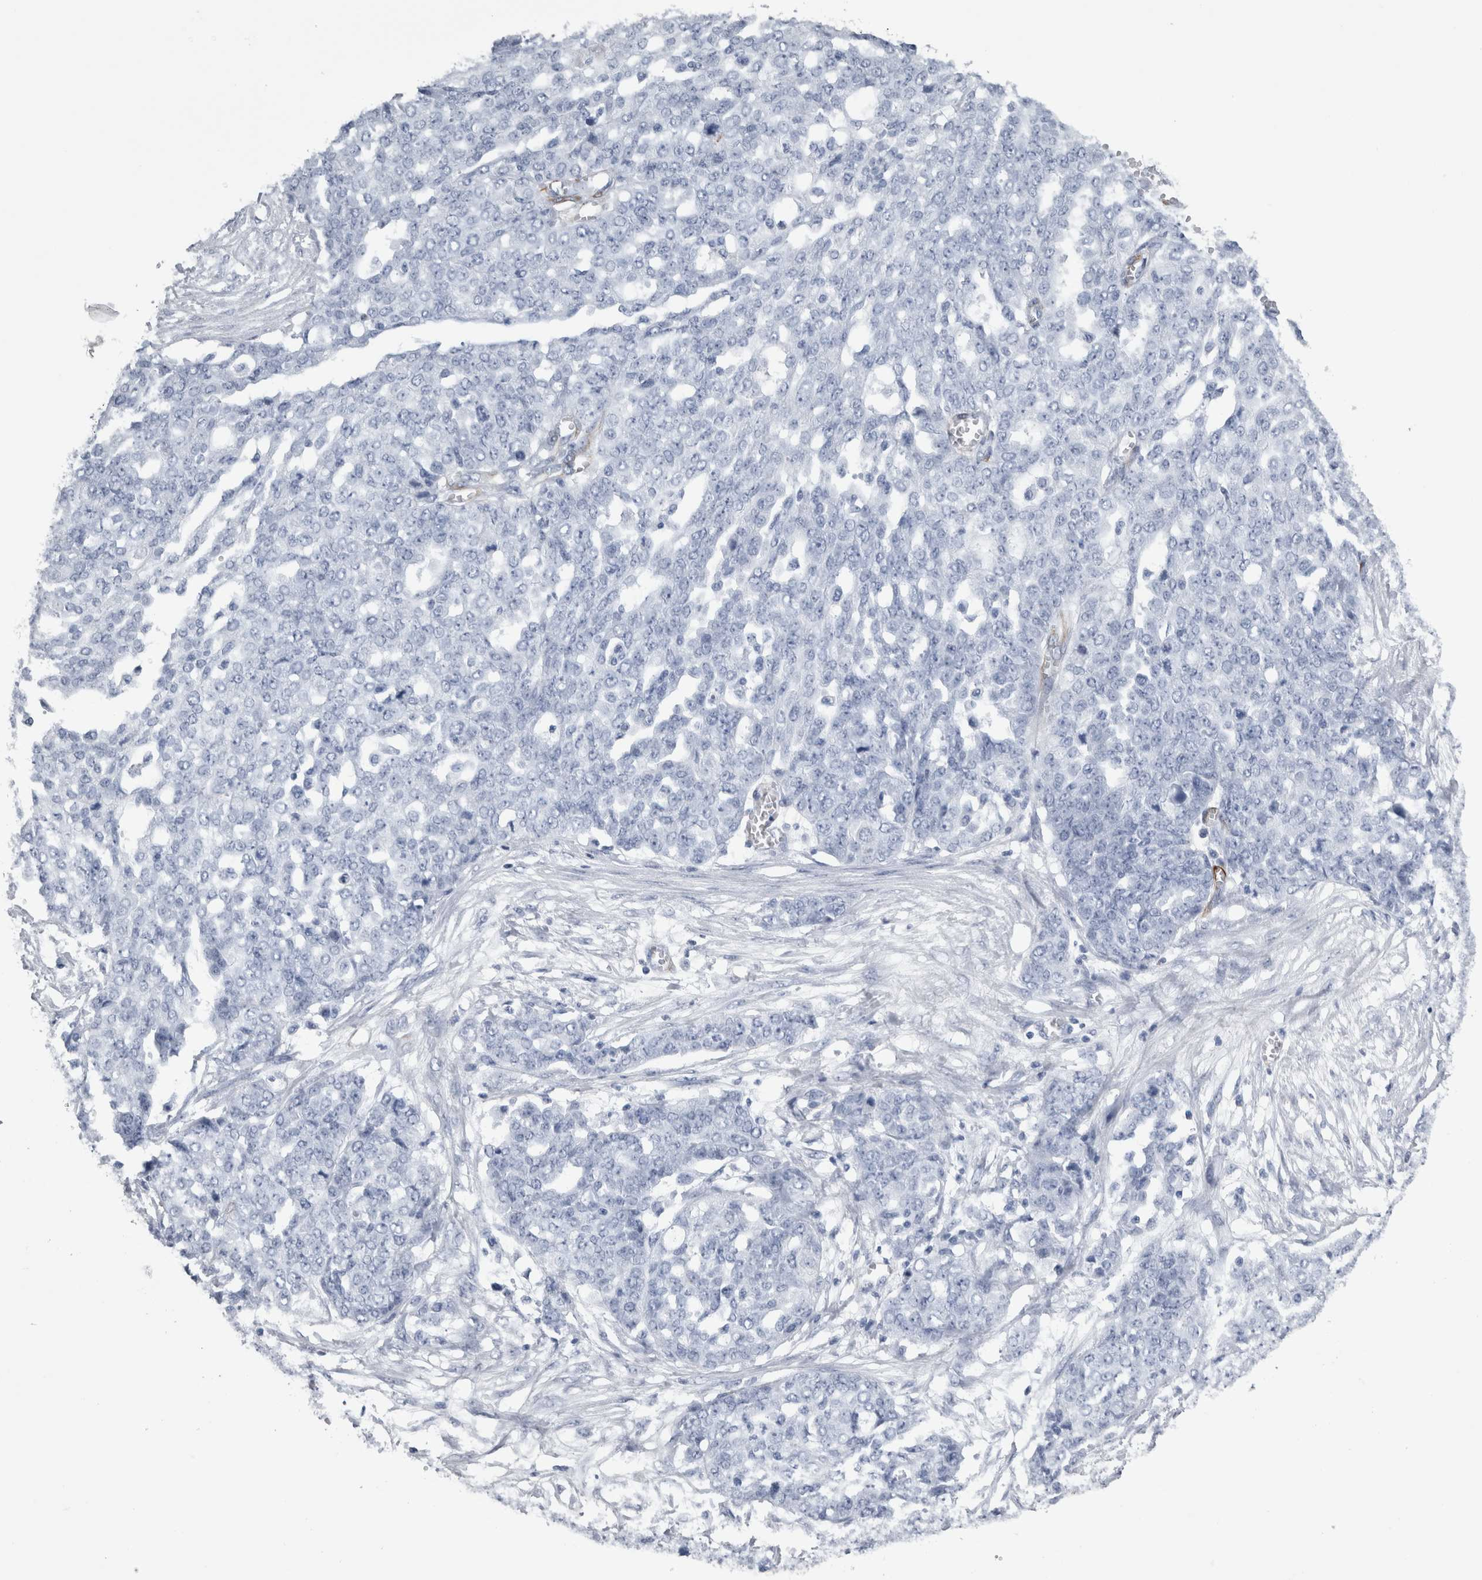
{"staining": {"intensity": "negative", "quantity": "none", "location": "none"}, "tissue": "ovarian cancer", "cell_type": "Tumor cells", "image_type": "cancer", "snomed": [{"axis": "morphology", "description": "Cystadenocarcinoma, serous, NOS"}, {"axis": "topography", "description": "Soft tissue"}, {"axis": "topography", "description": "Ovary"}], "caption": "Human serous cystadenocarcinoma (ovarian) stained for a protein using IHC exhibits no expression in tumor cells.", "gene": "VWDE", "patient": {"sex": "female", "age": 57}}